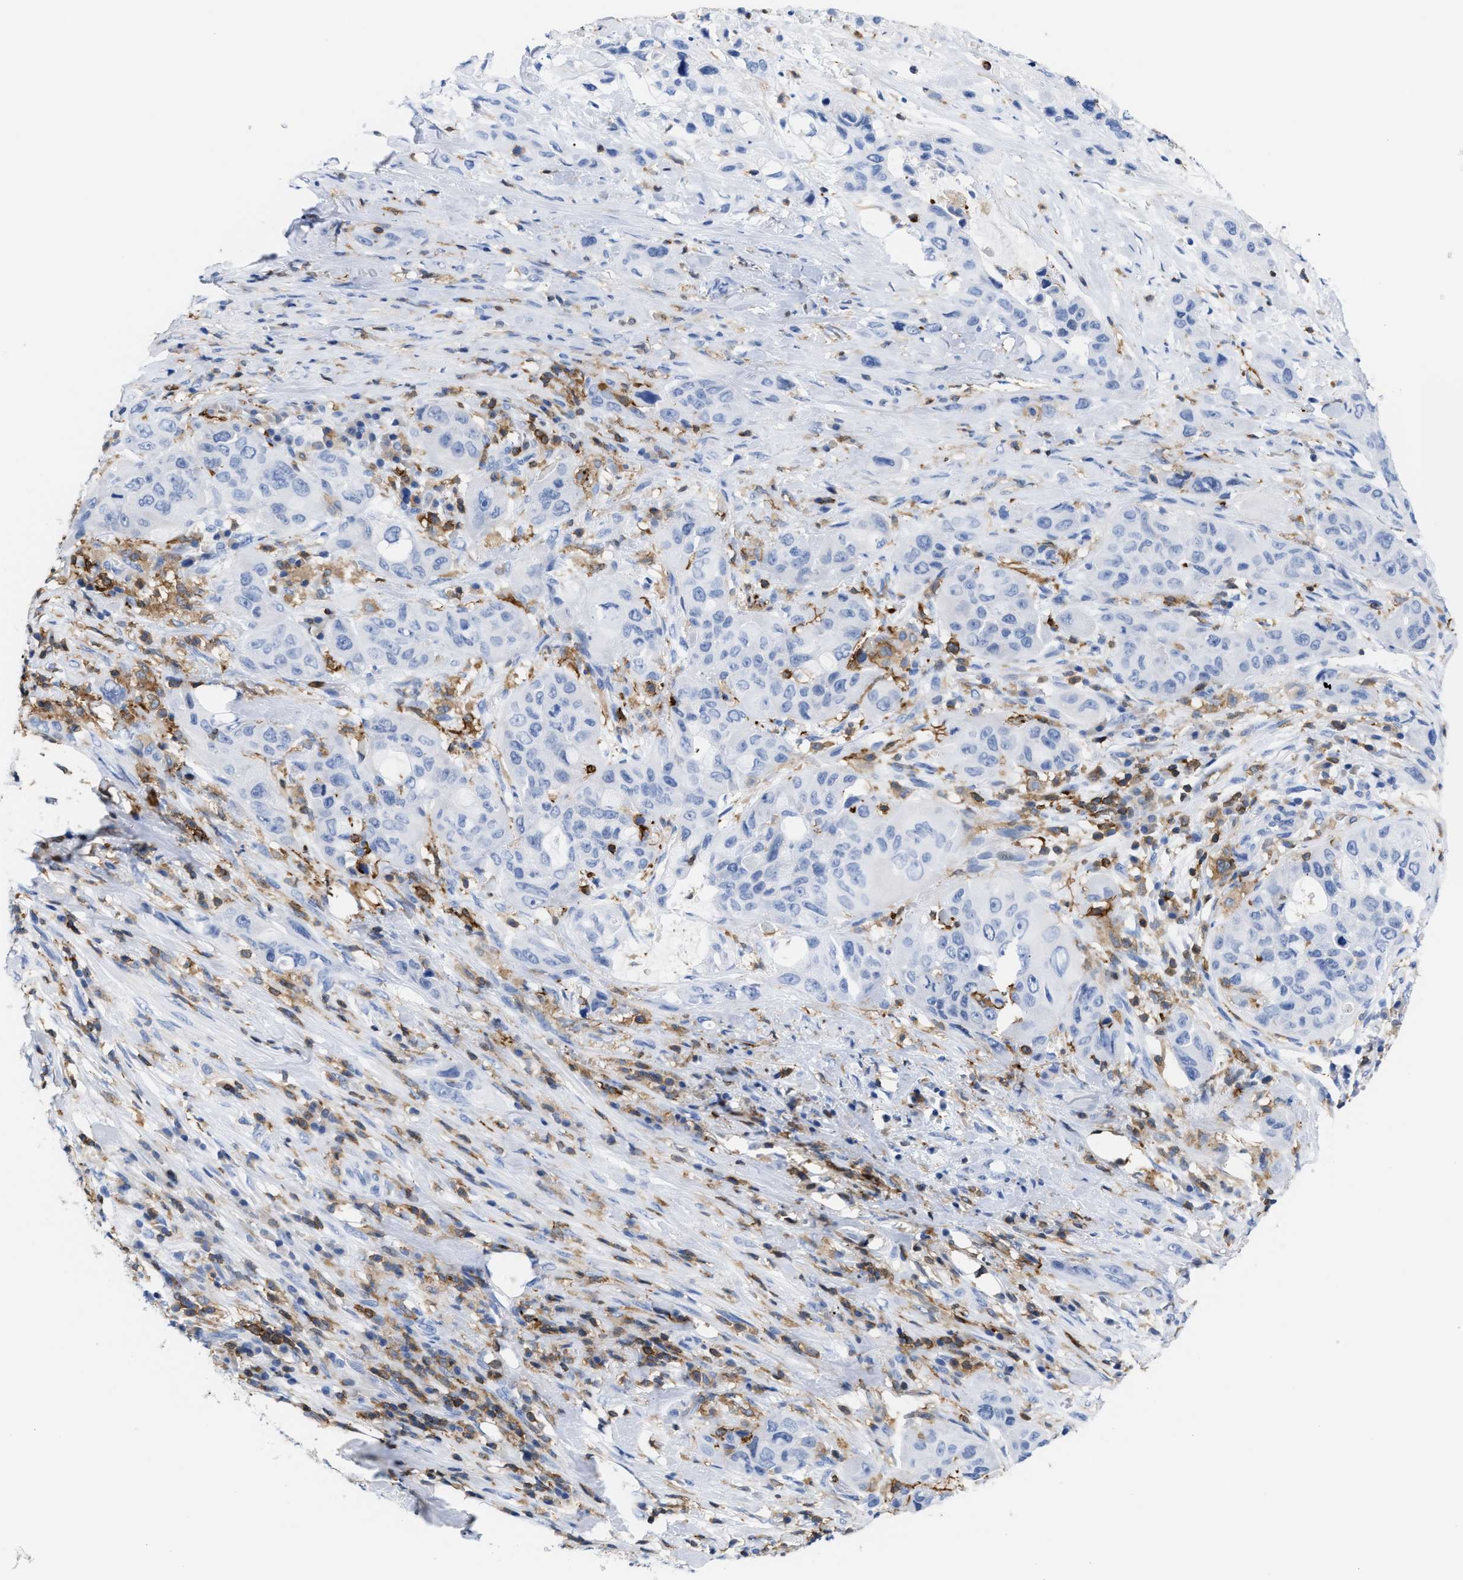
{"staining": {"intensity": "negative", "quantity": "none", "location": "none"}, "tissue": "pancreatic cancer", "cell_type": "Tumor cells", "image_type": "cancer", "snomed": [{"axis": "morphology", "description": "Adenocarcinoma, NOS"}, {"axis": "topography", "description": "Pancreas"}], "caption": "An IHC histopathology image of pancreatic adenocarcinoma is shown. There is no staining in tumor cells of pancreatic adenocarcinoma.", "gene": "LCP1", "patient": {"sex": "male", "age": 53}}